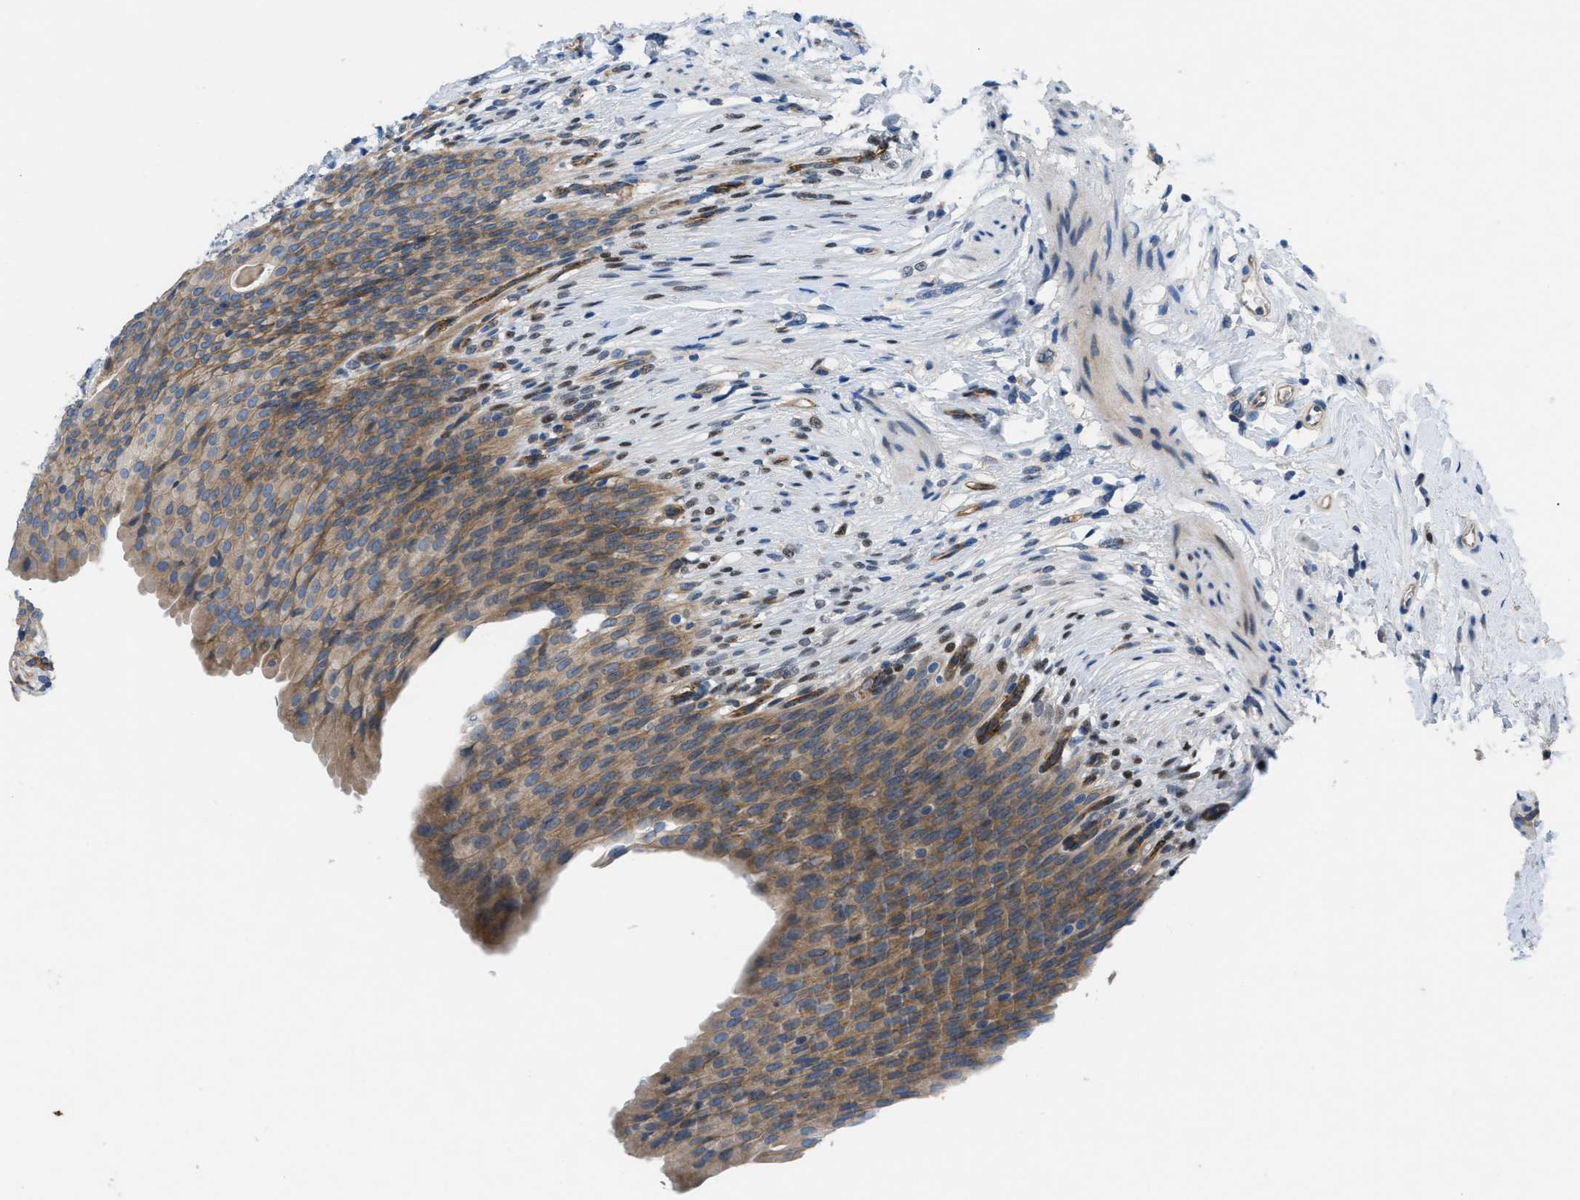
{"staining": {"intensity": "moderate", "quantity": "25%-75%", "location": "cytoplasmic/membranous"}, "tissue": "urinary bladder", "cell_type": "Urothelial cells", "image_type": "normal", "snomed": [{"axis": "morphology", "description": "Normal tissue, NOS"}, {"axis": "topography", "description": "Urinary bladder"}], "caption": "Urinary bladder stained with DAB (3,3'-diaminobenzidine) immunohistochemistry exhibits medium levels of moderate cytoplasmic/membranous staining in about 25%-75% of urothelial cells.", "gene": "PGR", "patient": {"sex": "female", "age": 79}}